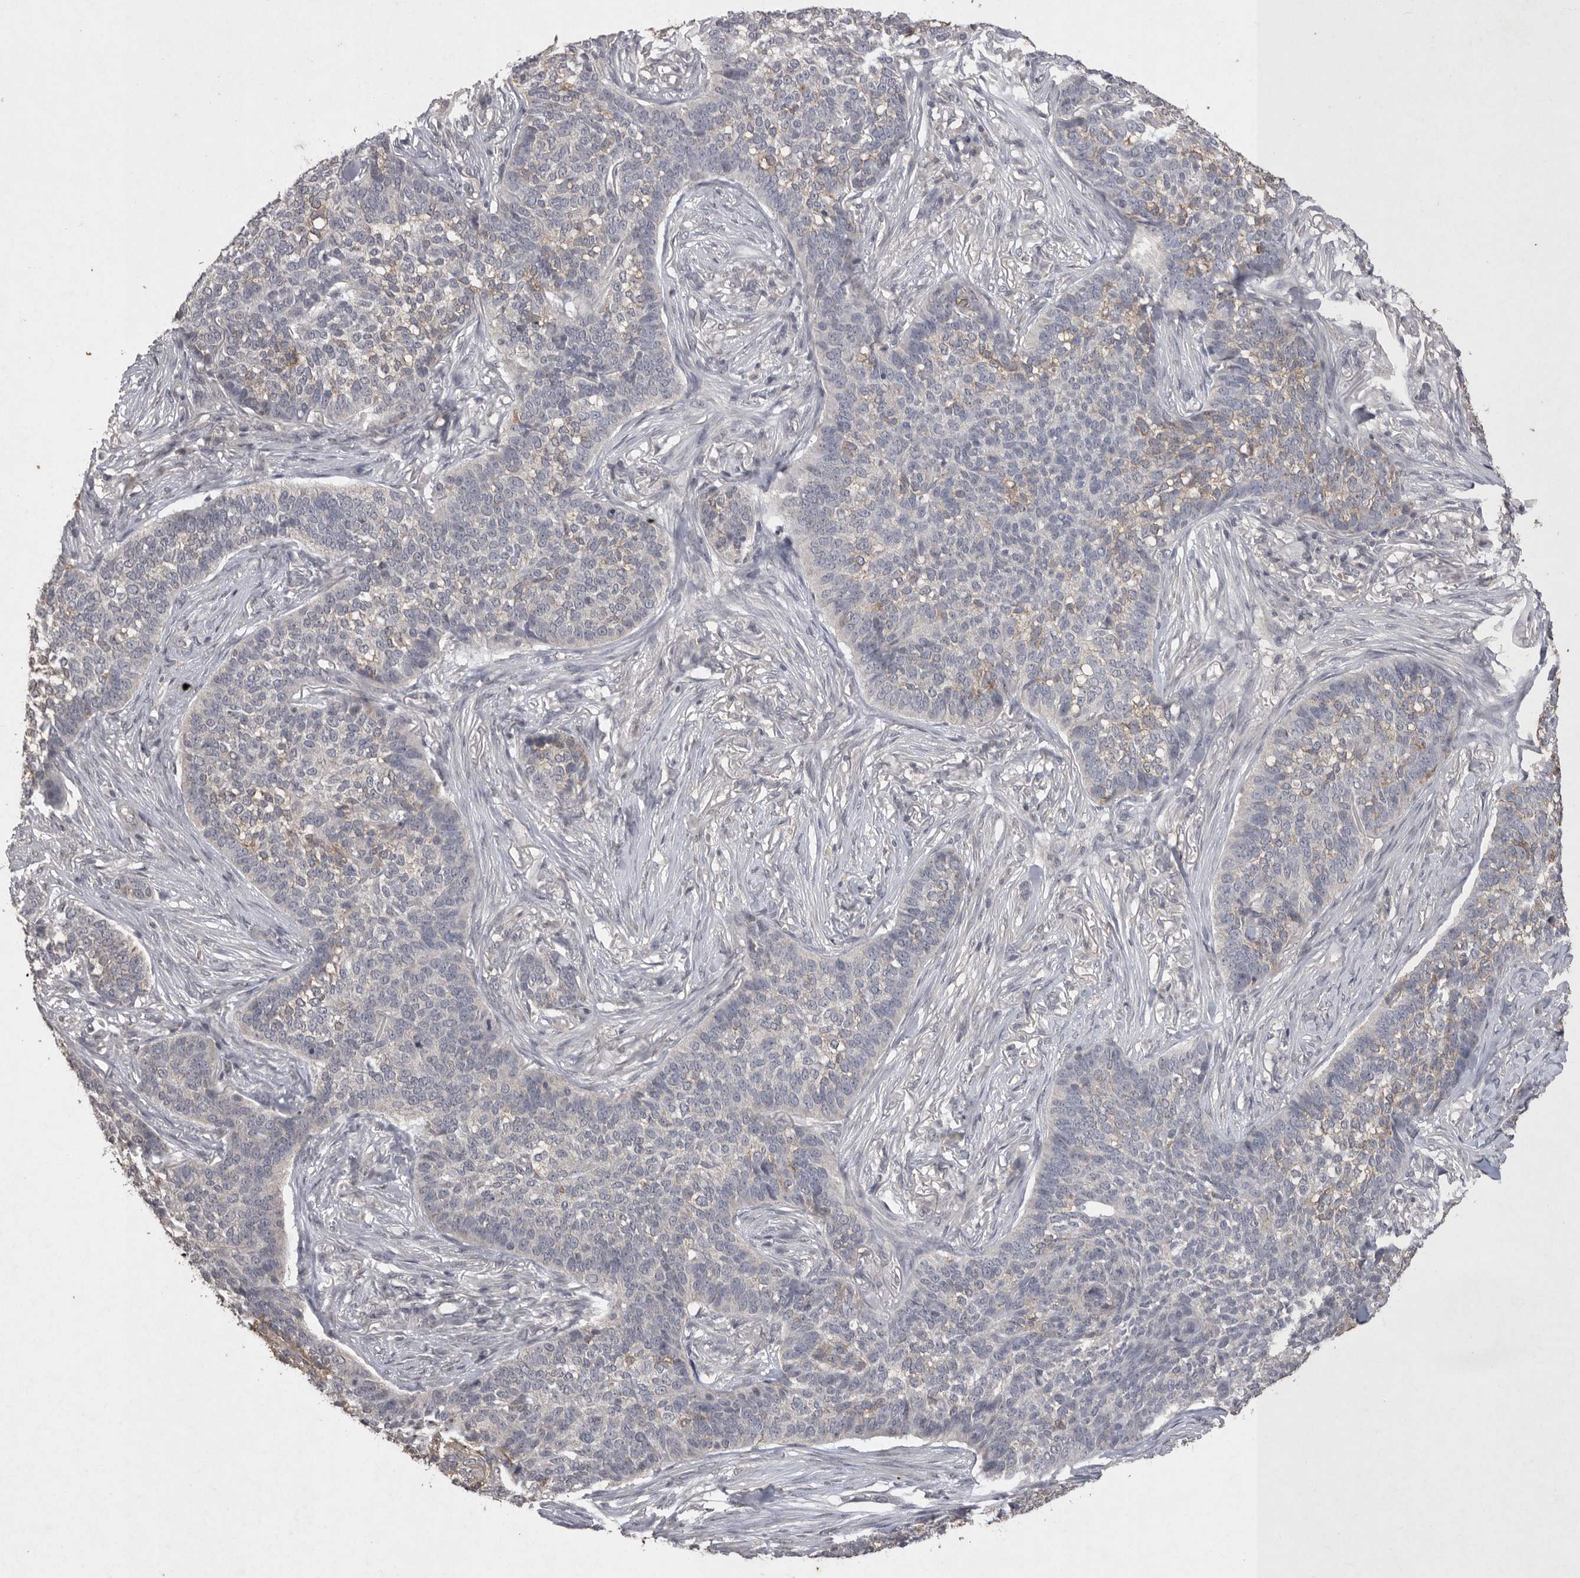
{"staining": {"intensity": "weak", "quantity": "25%-75%", "location": "cytoplasmic/membranous"}, "tissue": "skin cancer", "cell_type": "Tumor cells", "image_type": "cancer", "snomed": [{"axis": "morphology", "description": "Basal cell carcinoma"}, {"axis": "topography", "description": "Skin"}], "caption": "Protein analysis of skin basal cell carcinoma tissue displays weak cytoplasmic/membranous expression in approximately 25%-75% of tumor cells.", "gene": "APLNR", "patient": {"sex": "male", "age": 85}}